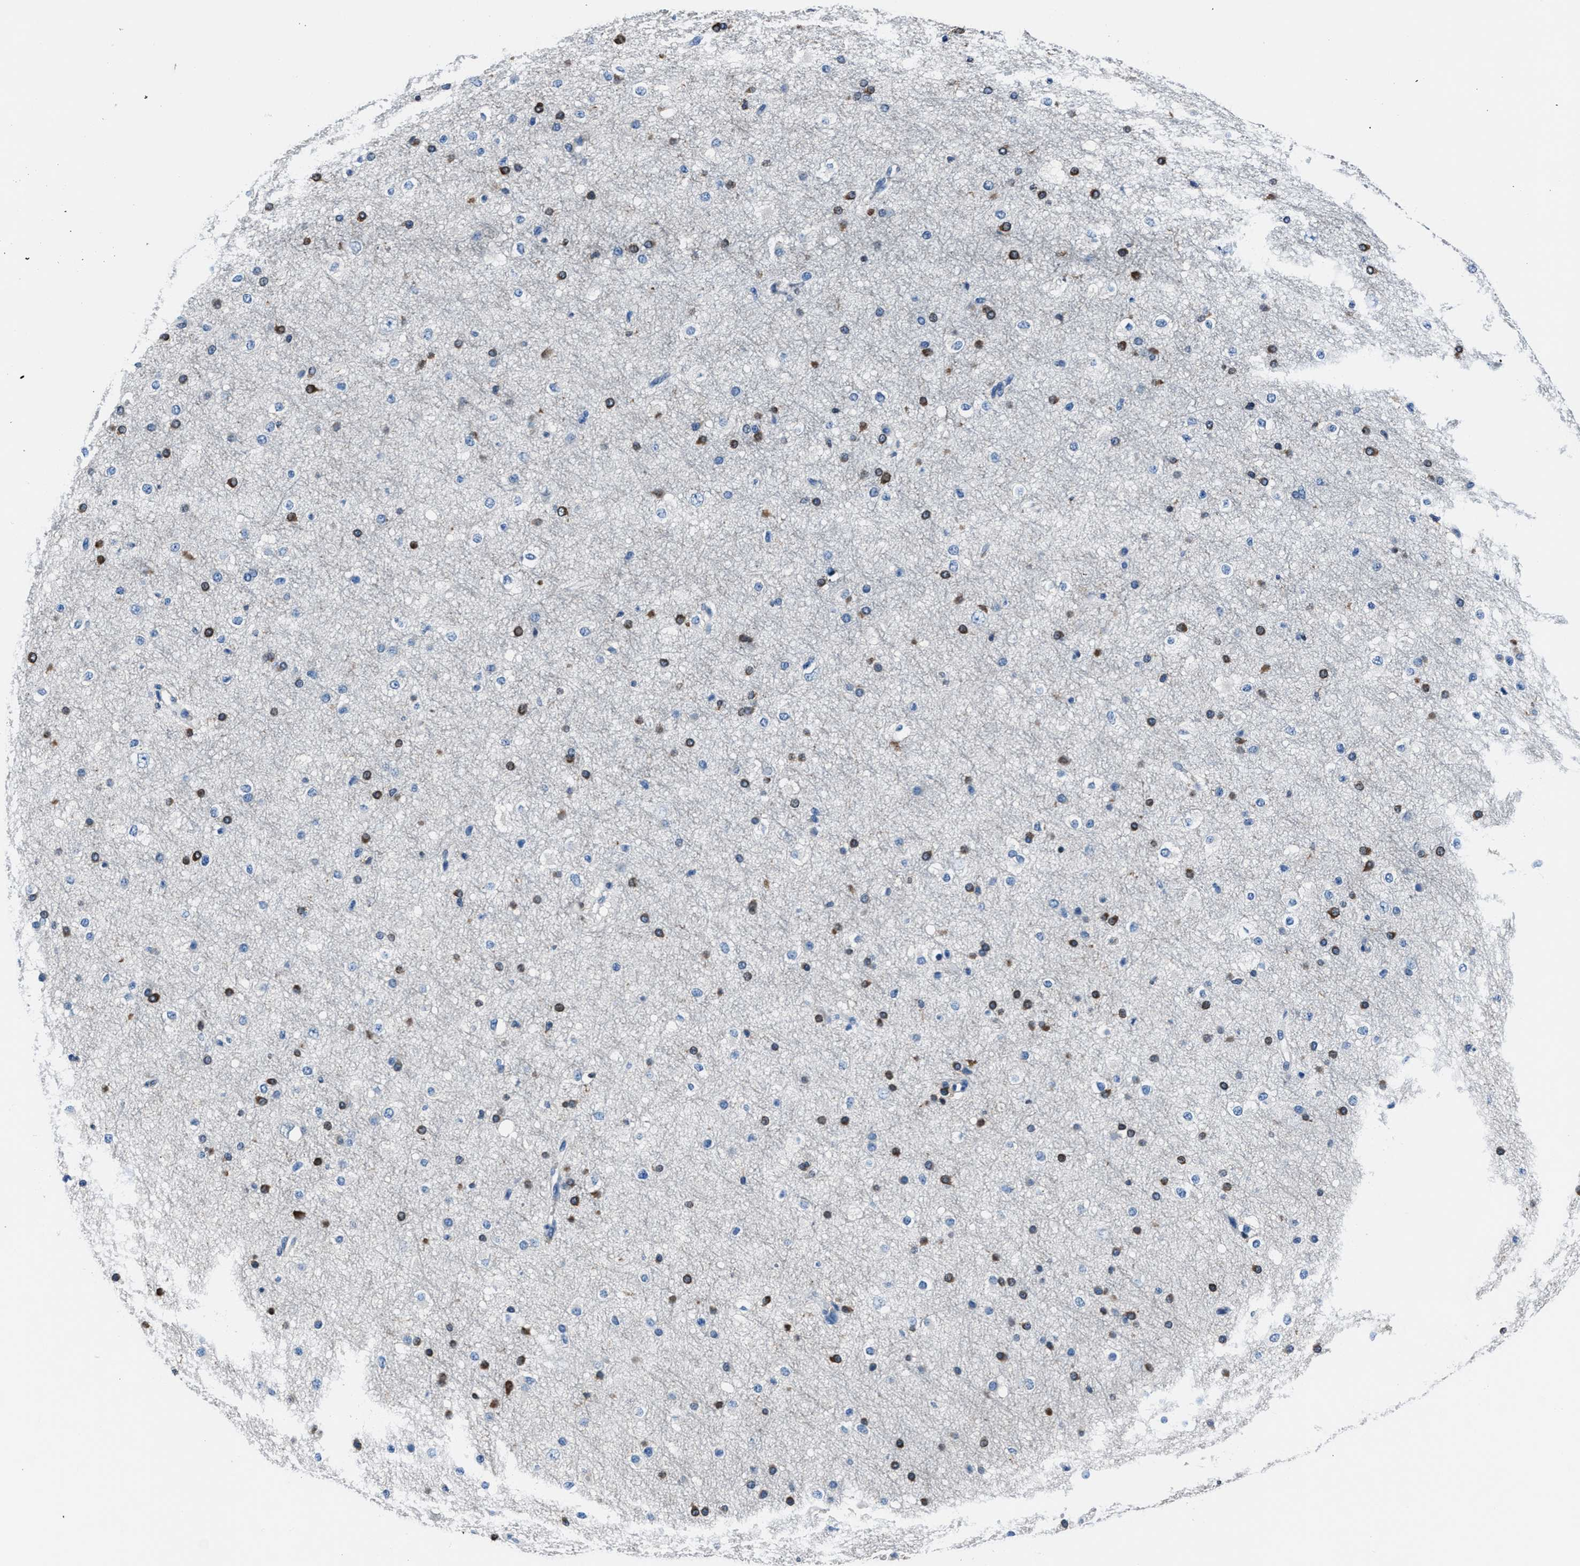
{"staining": {"intensity": "negative", "quantity": "none", "location": "none"}, "tissue": "cerebral cortex", "cell_type": "Endothelial cells", "image_type": "normal", "snomed": [{"axis": "morphology", "description": "Normal tissue, NOS"}, {"axis": "morphology", "description": "Developmental malformation"}, {"axis": "topography", "description": "Cerebral cortex"}], "caption": "Immunohistochemistry (IHC) image of unremarkable cerebral cortex: cerebral cortex stained with DAB displays no significant protein staining in endothelial cells. Nuclei are stained in blue.", "gene": "FTL", "patient": {"sex": "female", "age": 30}}